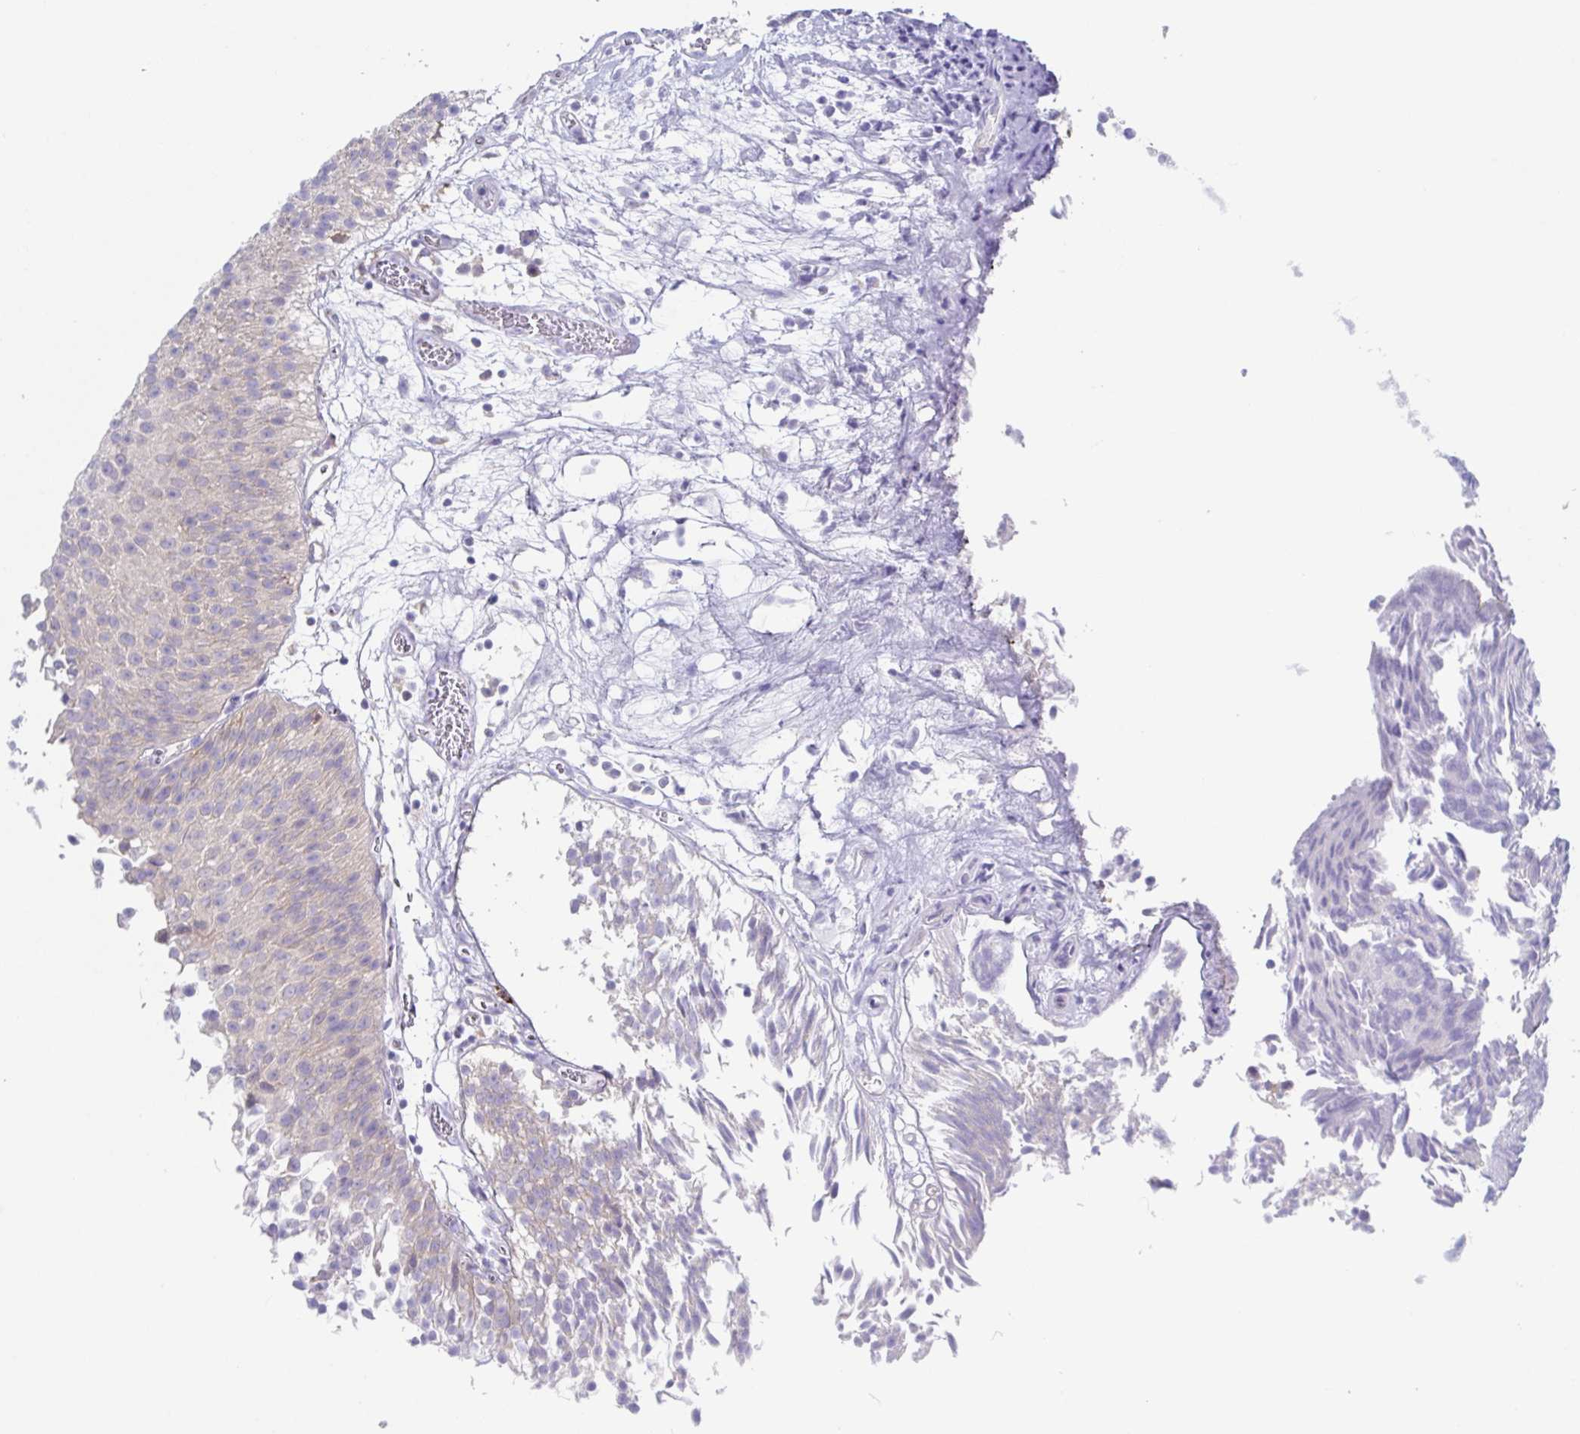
{"staining": {"intensity": "moderate", "quantity": "<25%", "location": "cytoplasmic/membranous"}, "tissue": "urothelial cancer", "cell_type": "Tumor cells", "image_type": "cancer", "snomed": [{"axis": "morphology", "description": "Urothelial carcinoma, Low grade"}, {"axis": "topography", "description": "Urinary bladder"}], "caption": "Human urothelial cancer stained with a brown dye shows moderate cytoplasmic/membranous positive expression in approximately <25% of tumor cells.", "gene": "HTR2A", "patient": {"sex": "male", "age": 80}}